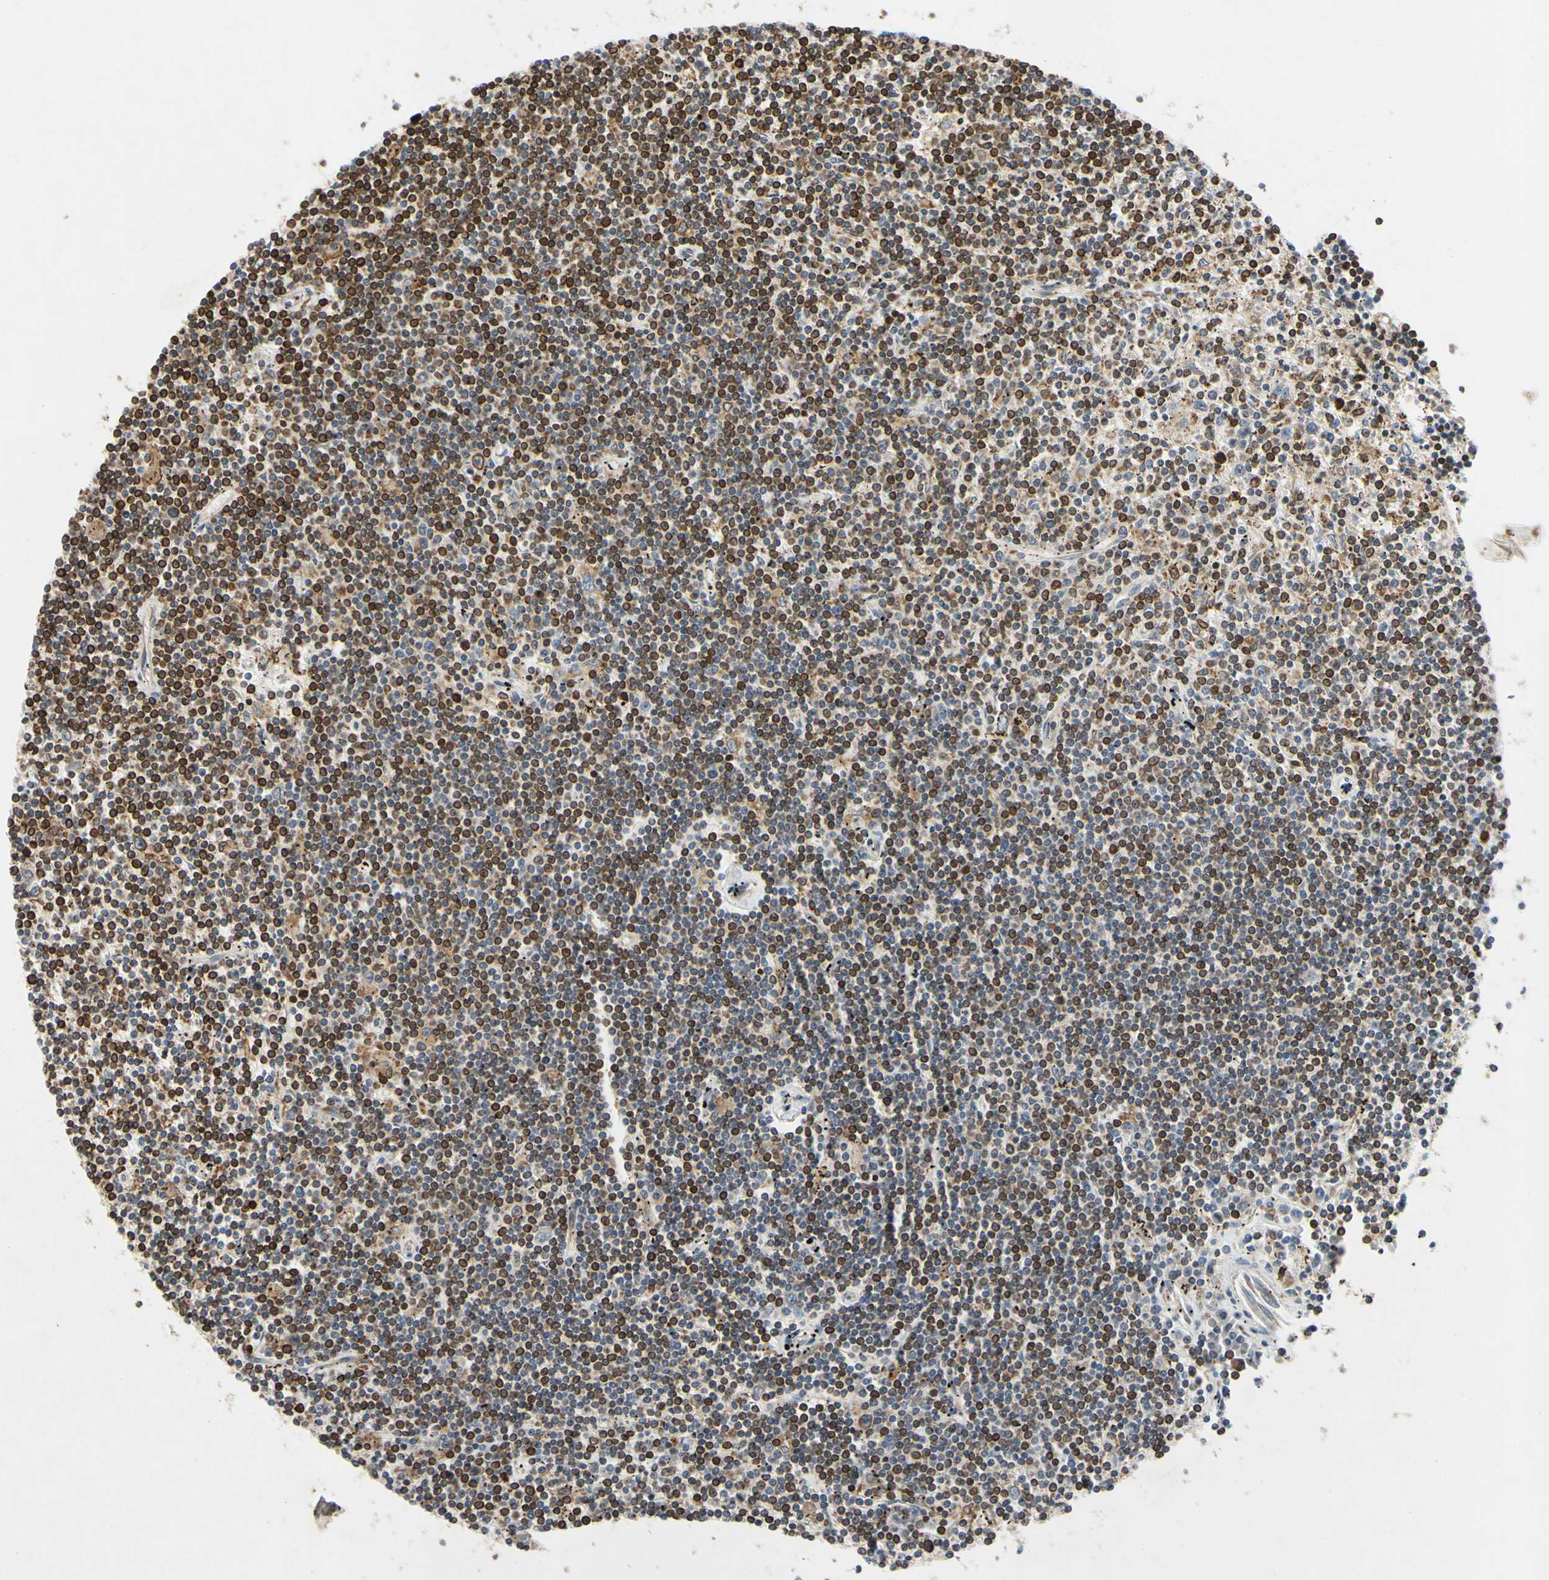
{"staining": {"intensity": "strong", "quantity": "25%-75%", "location": "cytoplasmic/membranous"}, "tissue": "lymphoma", "cell_type": "Tumor cells", "image_type": "cancer", "snomed": [{"axis": "morphology", "description": "Malignant lymphoma, non-Hodgkin's type, Low grade"}, {"axis": "topography", "description": "Spleen"}], "caption": "Protein positivity by immunohistochemistry exhibits strong cytoplasmic/membranous positivity in about 25%-75% of tumor cells in low-grade malignant lymphoma, non-Hodgkin's type.", "gene": "PLXNA2", "patient": {"sex": "male", "age": 76}}